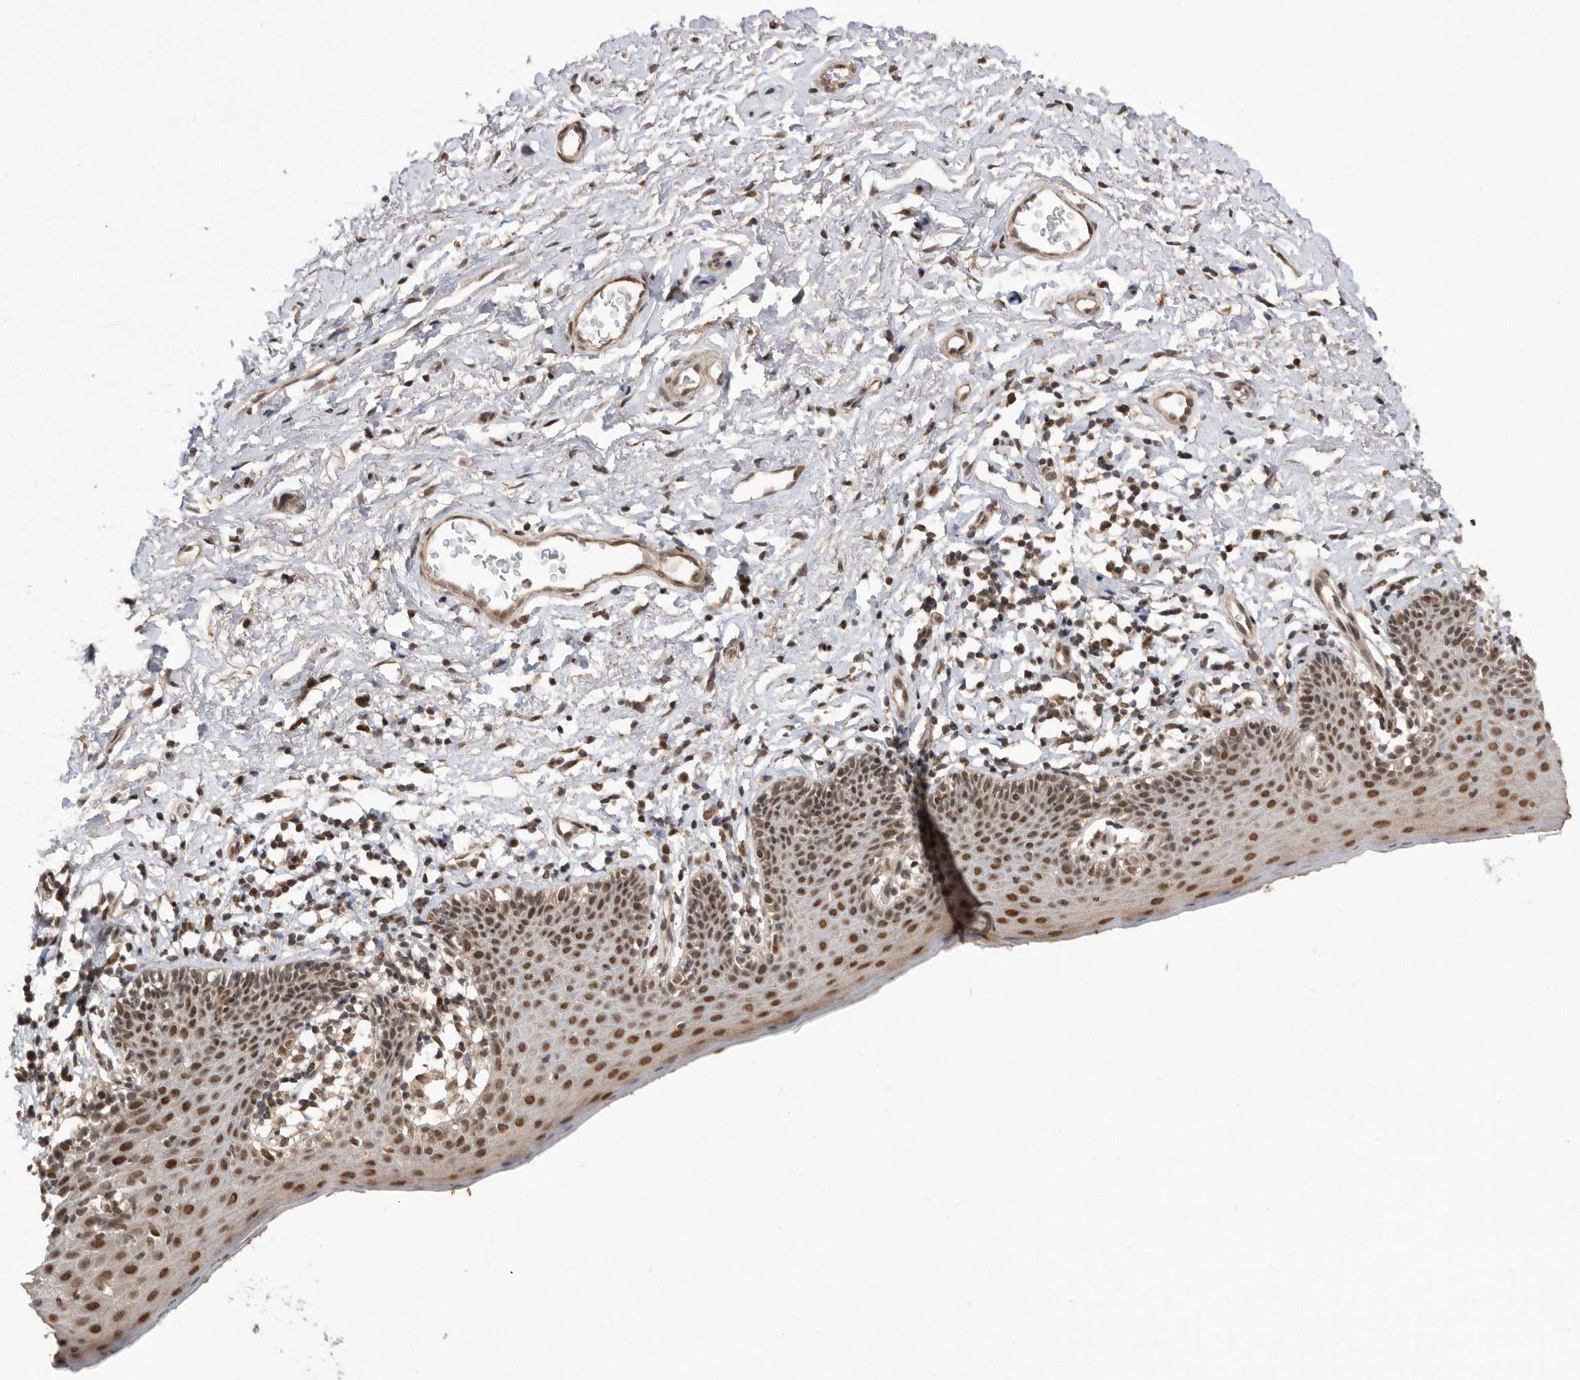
{"staining": {"intensity": "moderate", "quantity": ">75%", "location": "cytoplasmic/membranous,nuclear"}, "tissue": "skin", "cell_type": "Epidermal cells", "image_type": "normal", "snomed": [{"axis": "morphology", "description": "Normal tissue, NOS"}, {"axis": "topography", "description": "Vulva"}], "caption": "An IHC photomicrograph of normal tissue is shown. Protein staining in brown highlights moderate cytoplasmic/membranous,nuclear positivity in skin within epidermal cells. The protein is shown in brown color, while the nuclei are stained blue.", "gene": "TDRD3", "patient": {"sex": "female", "age": 66}}